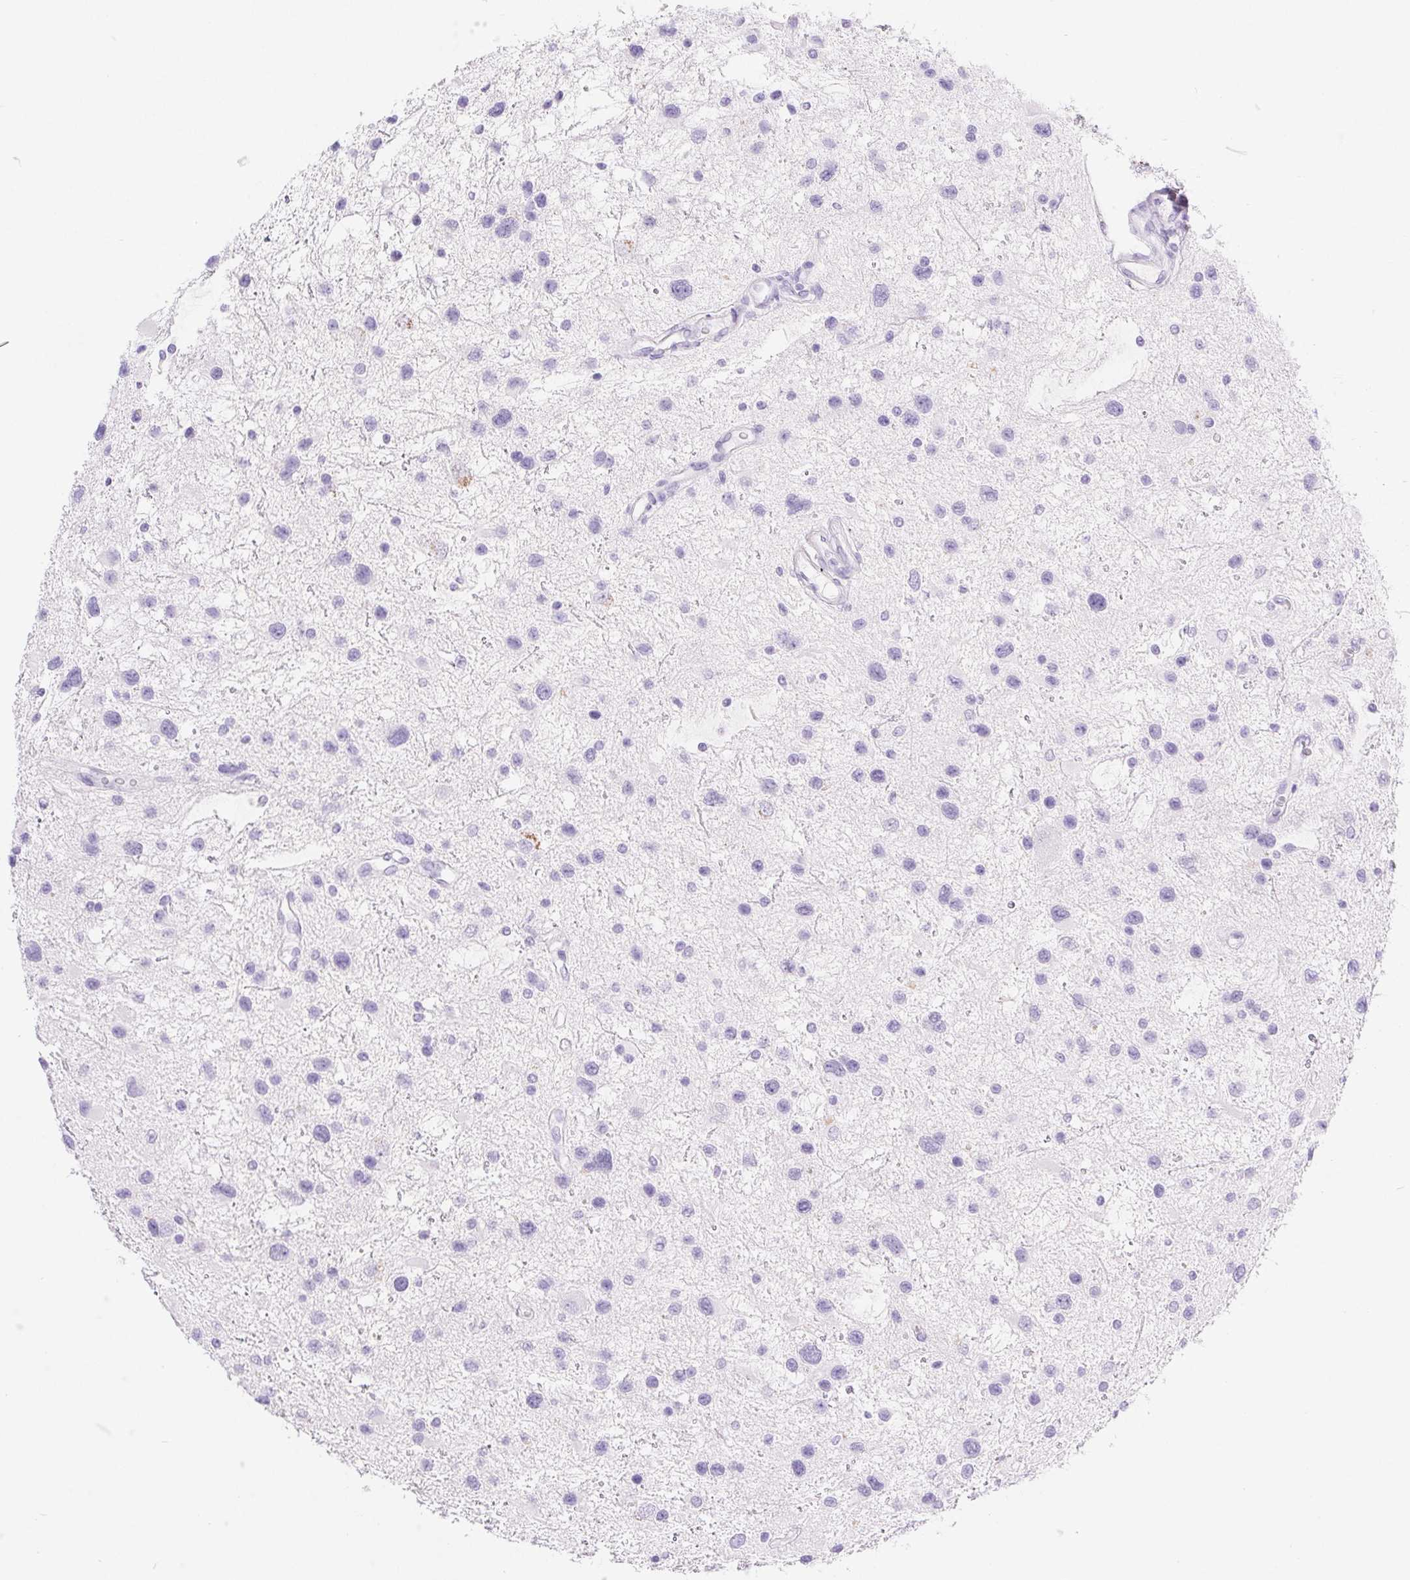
{"staining": {"intensity": "negative", "quantity": "none", "location": "none"}, "tissue": "glioma", "cell_type": "Tumor cells", "image_type": "cancer", "snomed": [{"axis": "morphology", "description": "Glioma, malignant, Low grade"}, {"axis": "topography", "description": "Brain"}], "caption": "There is no significant staining in tumor cells of low-grade glioma (malignant).", "gene": "PNLIP", "patient": {"sex": "female", "age": 32}}